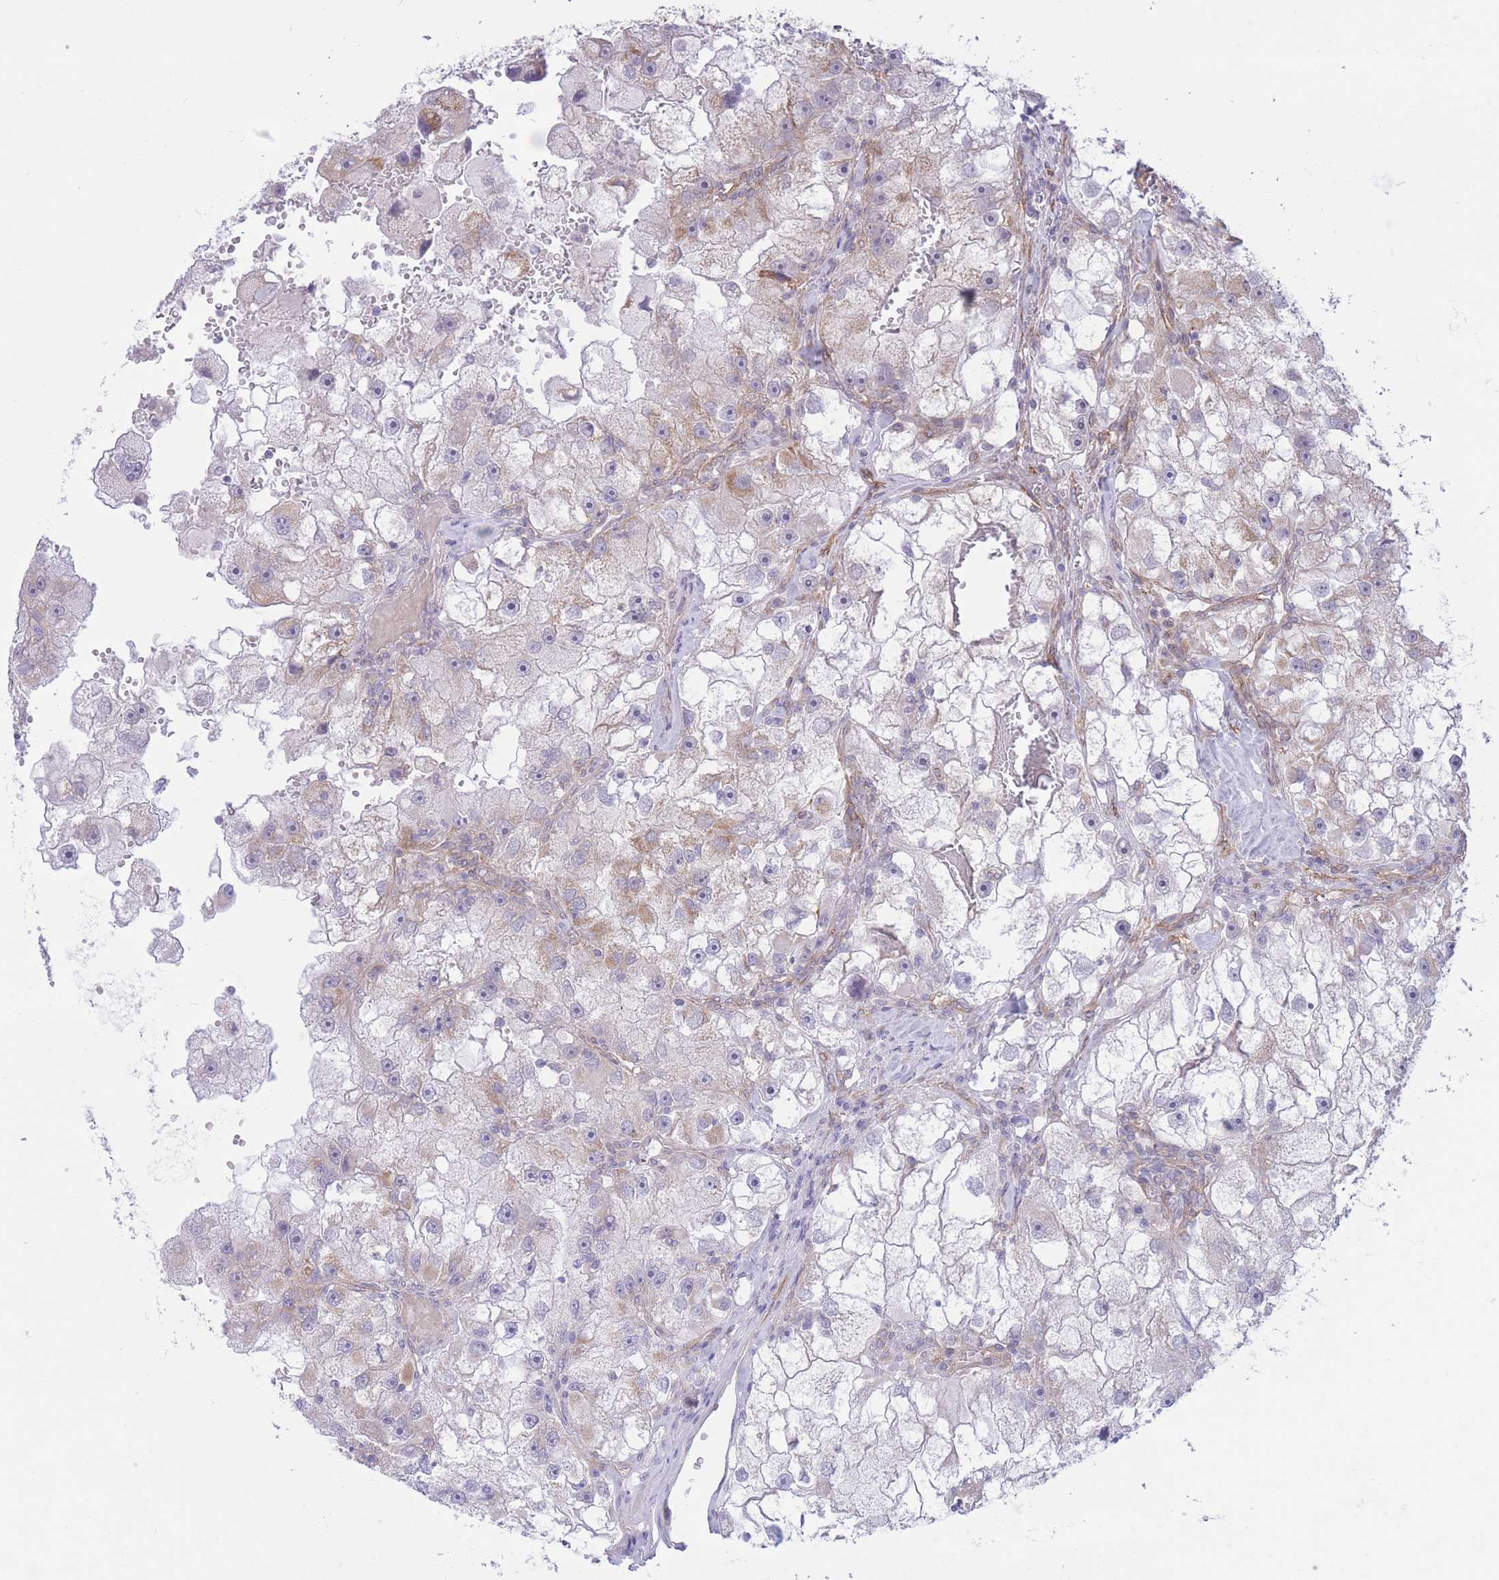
{"staining": {"intensity": "weak", "quantity": "<25%", "location": "cytoplasmic/membranous"}, "tissue": "renal cancer", "cell_type": "Tumor cells", "image_type": "cancer", "snomed": [{"axis": "morphology", "description": "Adenocarcinoma, NOS"}, {"axis": "topography", "description": "Kidney"}], "caption": "The micrograph demonstrates no significant positivity in tumor cells of adenocarcinoma (renal).", "gene": "MRPS31", "patient": {"sex": "male", "age": 63}}